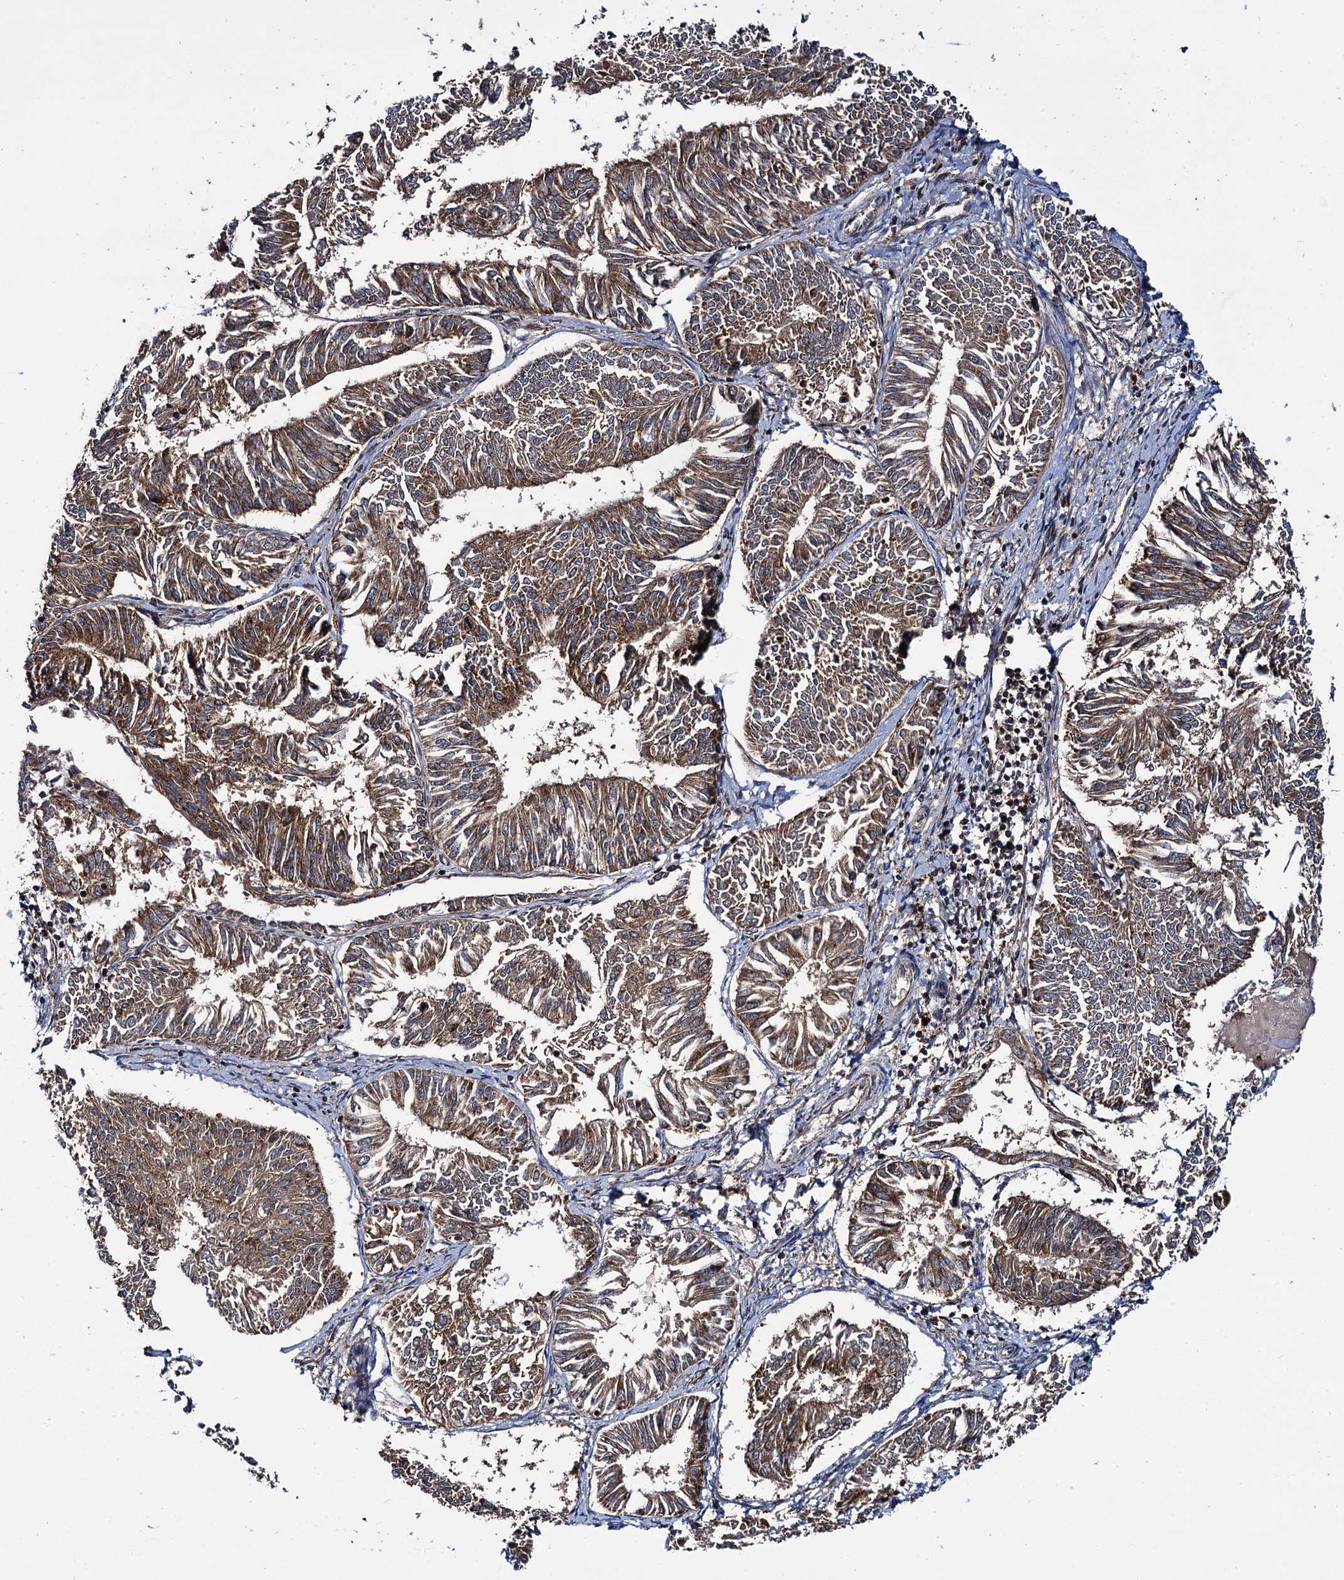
{"staining": {"intensity": "moderate", "quantity": ">75%", "location": "cytoplasmic/membranous"}, "tissue": "endometrial cancer", "cell_type": "Tumor cells", "image_type": "cancer", "snomed": [{"axis": "morphology", "description": "Adenocarcinoma, NOS"}, {"axis": "topography", "description": "Endometrium"}], "caption": "Immunohistochemistry (IHC) (DAB) staining of endometrial cancer reveals moderate cytoplasmic/membranous protein expression in about >75% of tumor cells.", "gene": "UFM1", "patient": {"sex": "female", "age": 58}}